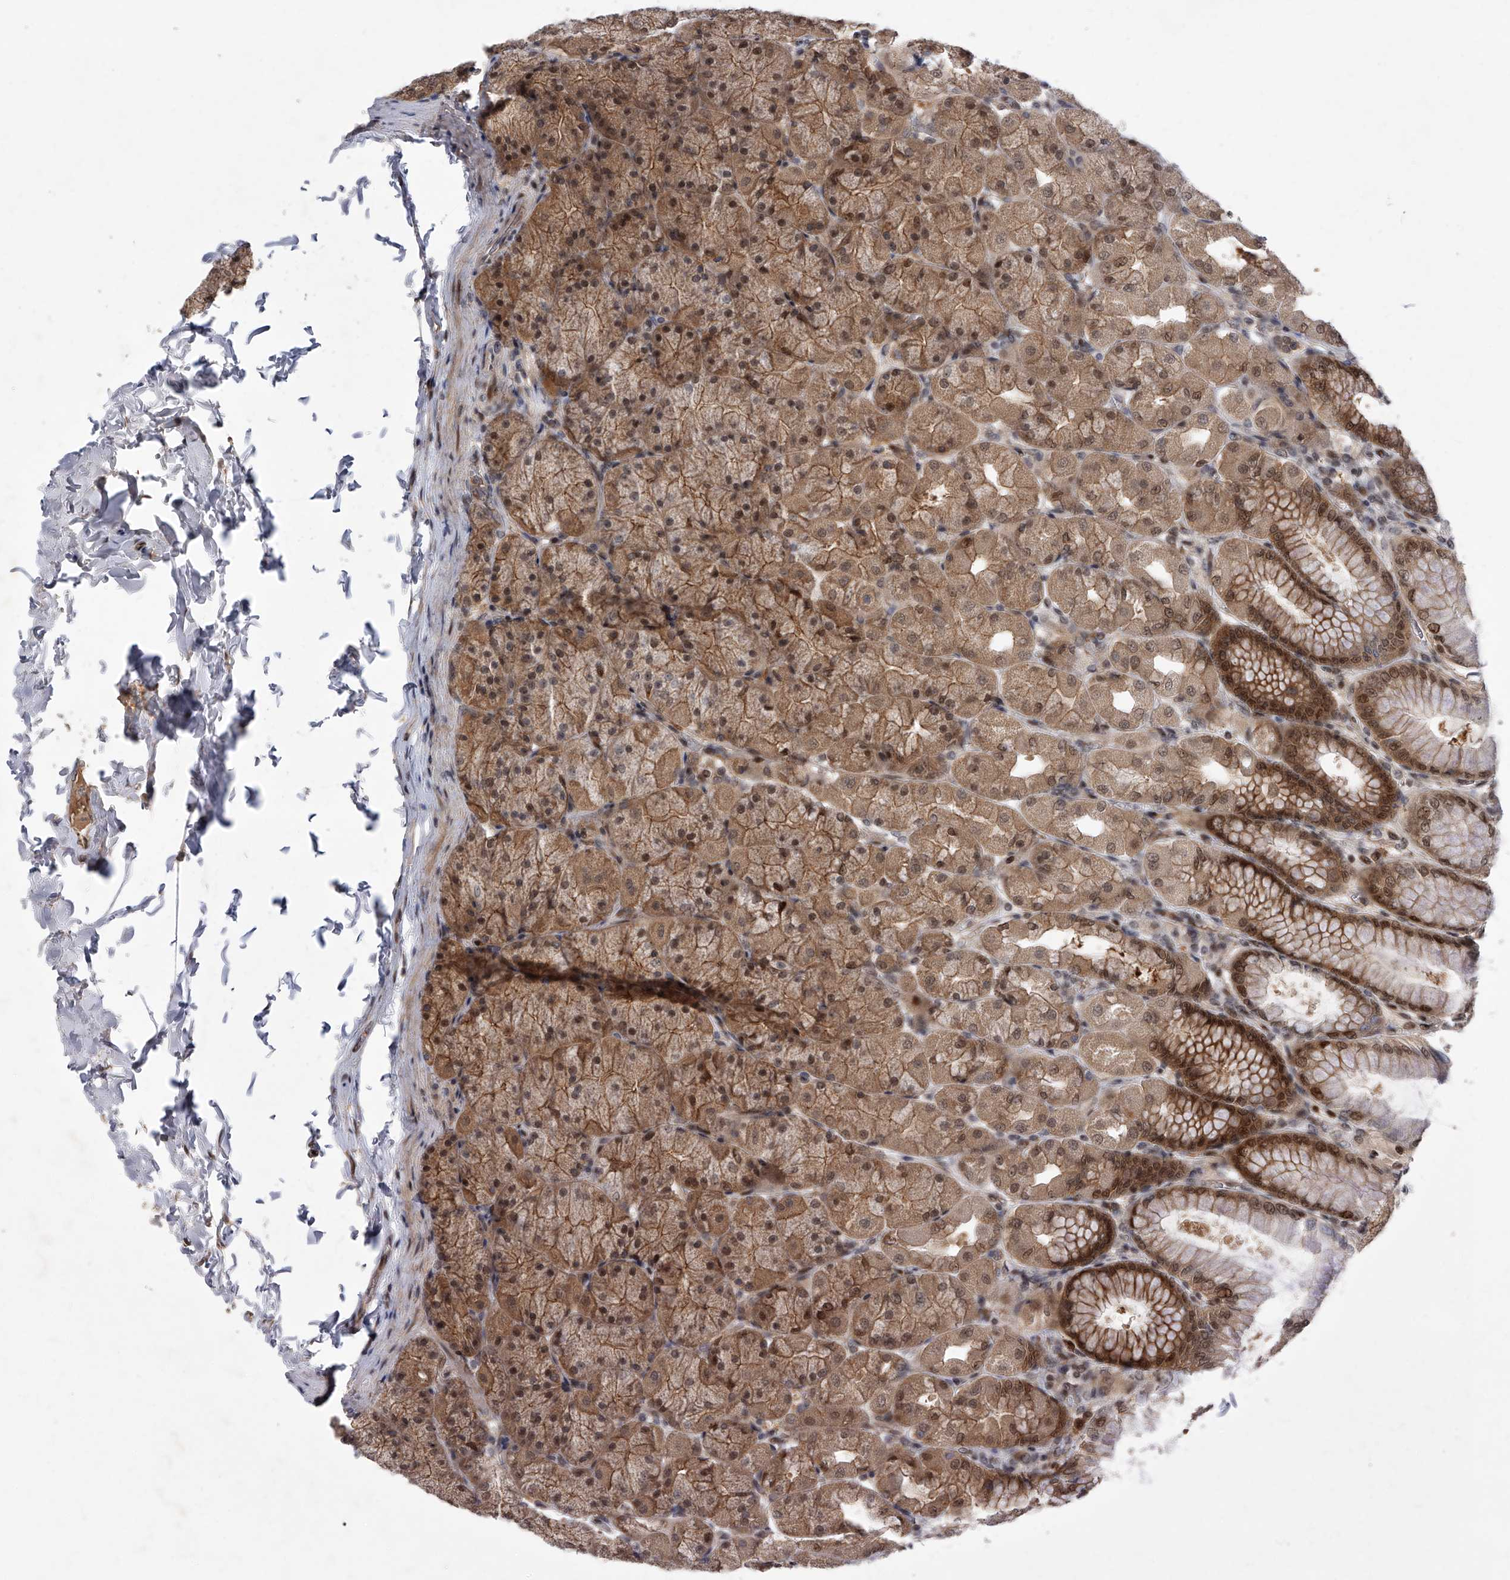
{"staining": {"intensity": "strong", "quantity": ">75%", "location": "cytoplasmic/membranous,nuclear"}, "tissue": "stomach", "cell_type": "Glandular cells", "image_type": "normal", "snomed": [{"axis": "morphology", "description": "Normal tissue, NOS"}, {"axis": "topography", "description": "Stomach, upper"}], "caption": "This photomicrograph exhibits IHC staining of benign human stomach, with high strong cytoplasmic/membranous,nuclear staining in approximately >75% of glandular cells.", "gene": "RWDD2A", "patient": {"sex": "female", "age": 56}}